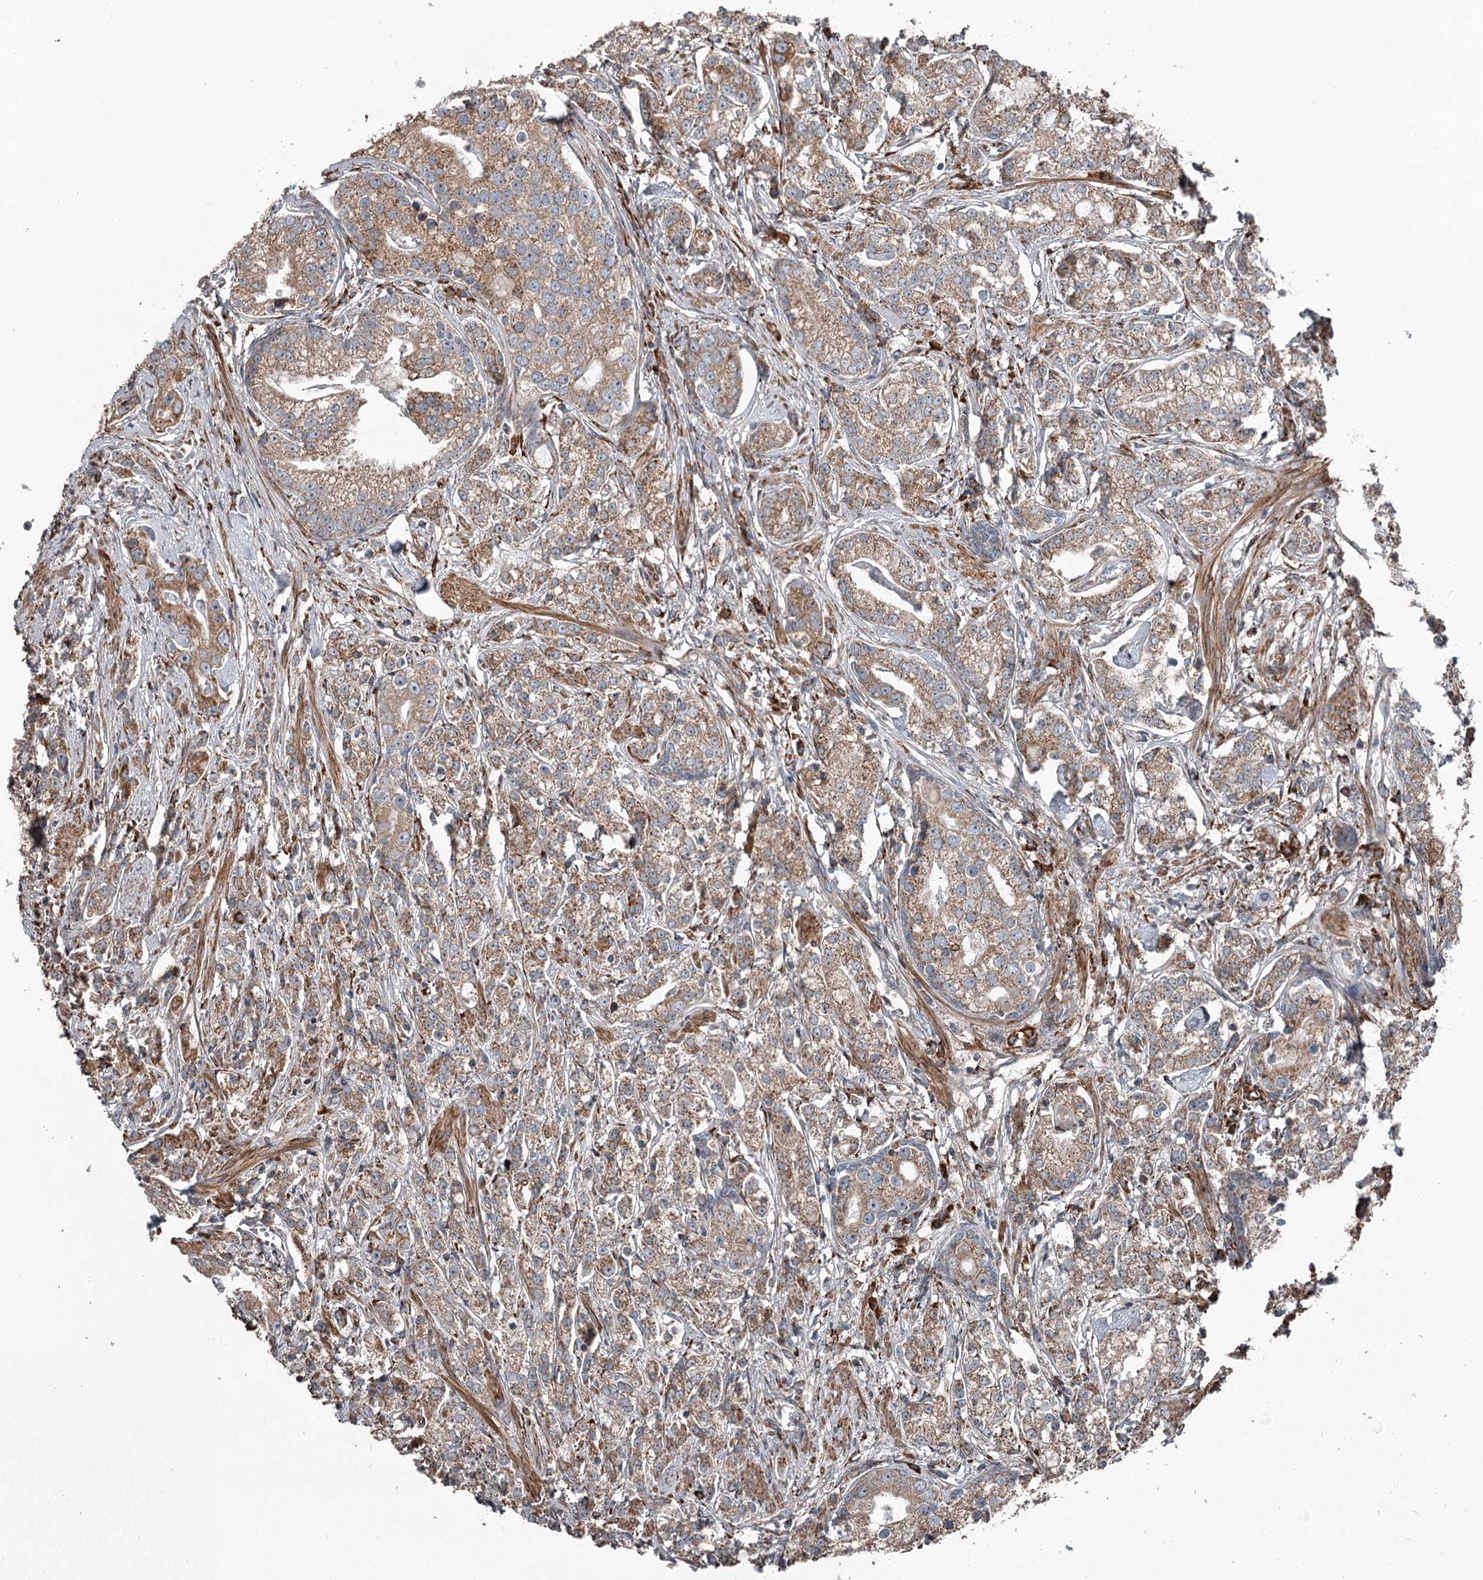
{"staining": {"intensity": "moderate", "quantity": ">75%", "location": "cytoplasmic/membranous"}, "tissue": "prostate cancer", "cell_type": "Tumor cells", "image_type": "cancer", "snomed": [{"axis": "morphology", "description": "Adenocarcinoma, High grade"}, {"axis": "topography", "description": "Prostate"}], "caption": "Tumor cells display medium levels of moderate cytoplasmic/membranous staining in about >75% of cells in human adenocarcinoma (high-grade) (prostate). (Brightfield microscopy of DAB IHC at high magnification).", "gene": "RASSF8", "patient": {"sex": "male", "age": 69}}